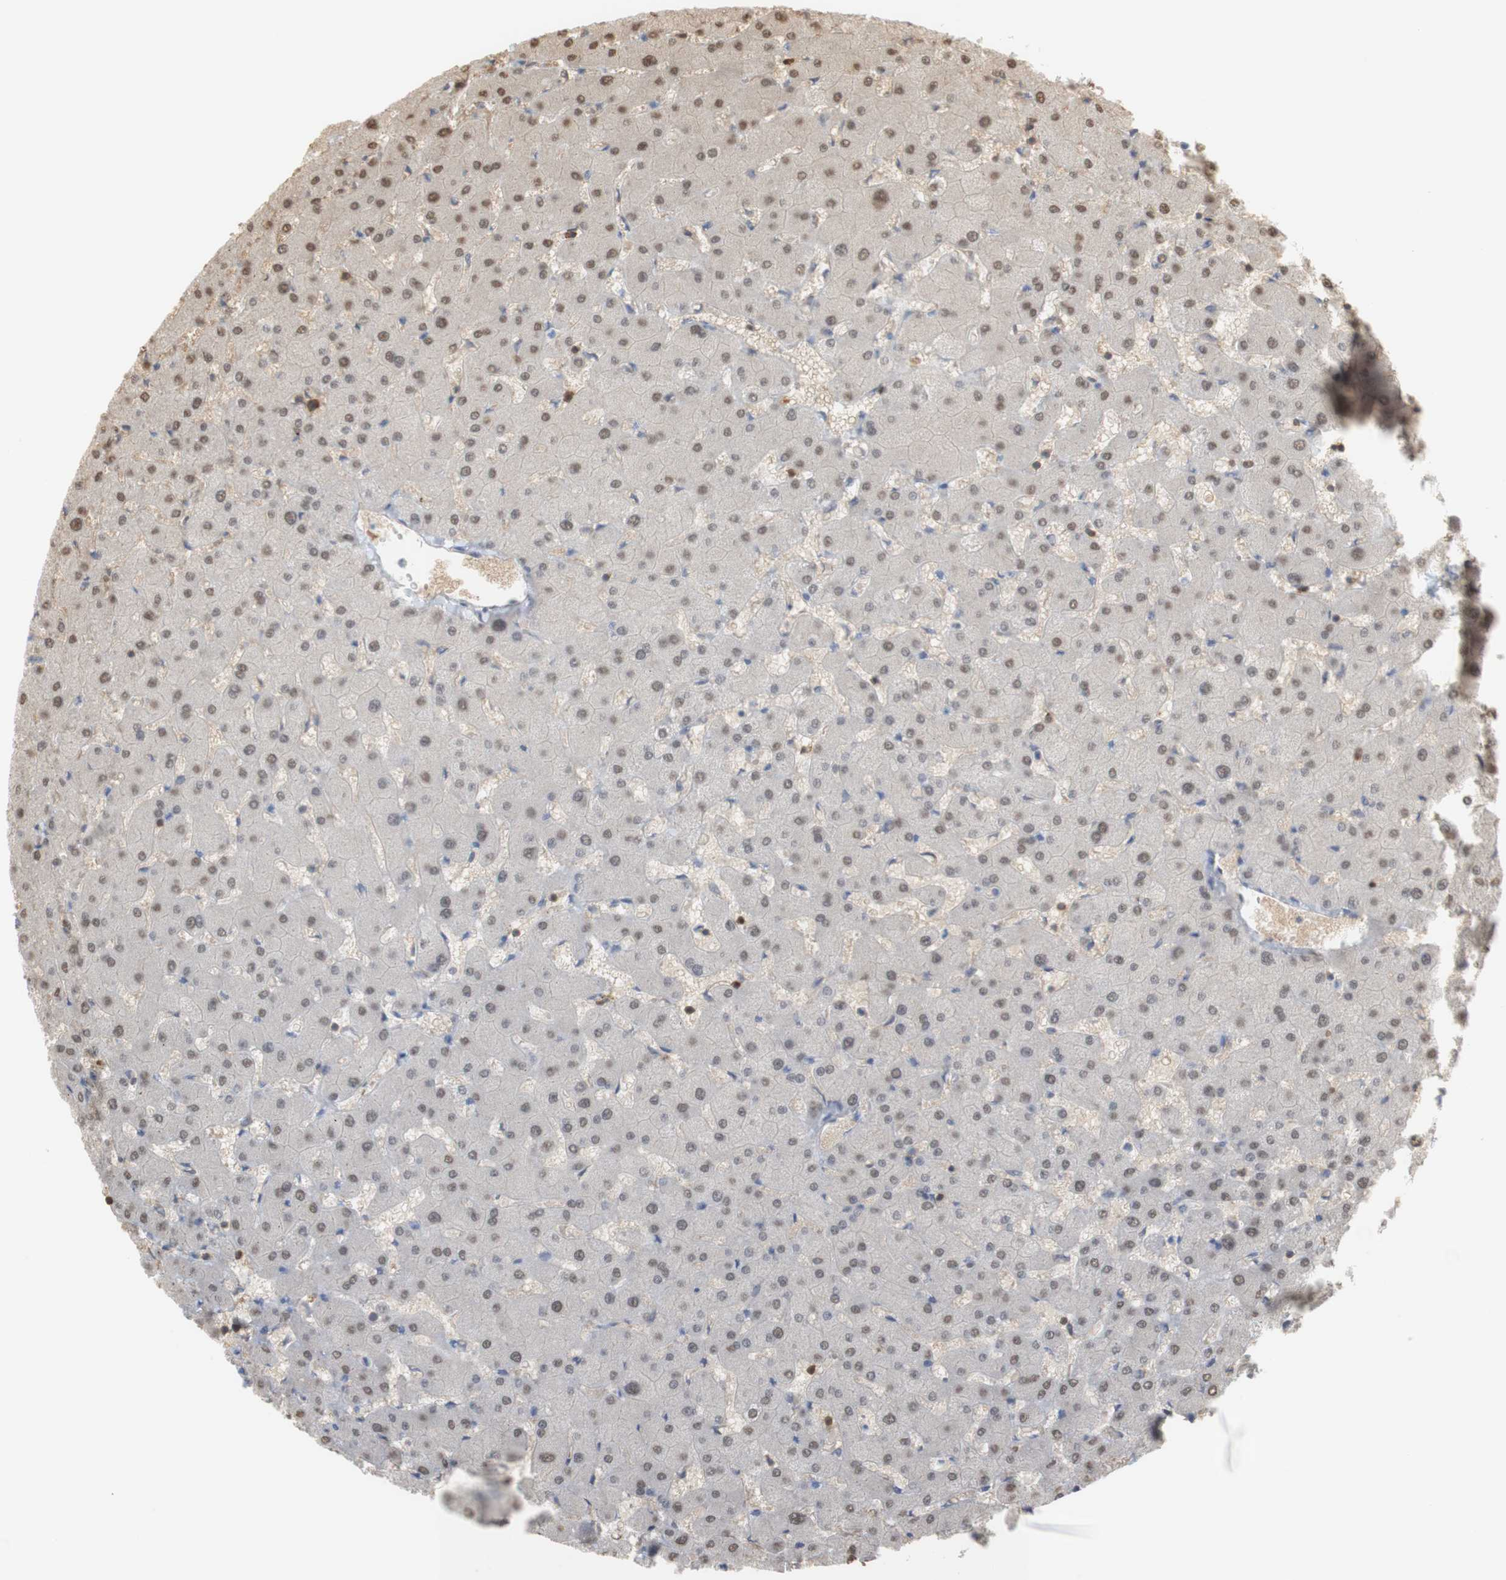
{"staining": {"intensity": "negative", "quantity": "none", "location": "none"}, "tissue": "liver", "cell_type": "Cholangiocytes", "image_type": "normal", "snomed": [{"axis": "morphology", "description": "Normal tissue, NOS"}, {"axis": "topography", "description": "Liver"}], "caption": "IHC of benign human liver displays no expression in cholangiocytes.", "gene": "NAP1L4", "patient": {"sex": "female", "age": 63}}